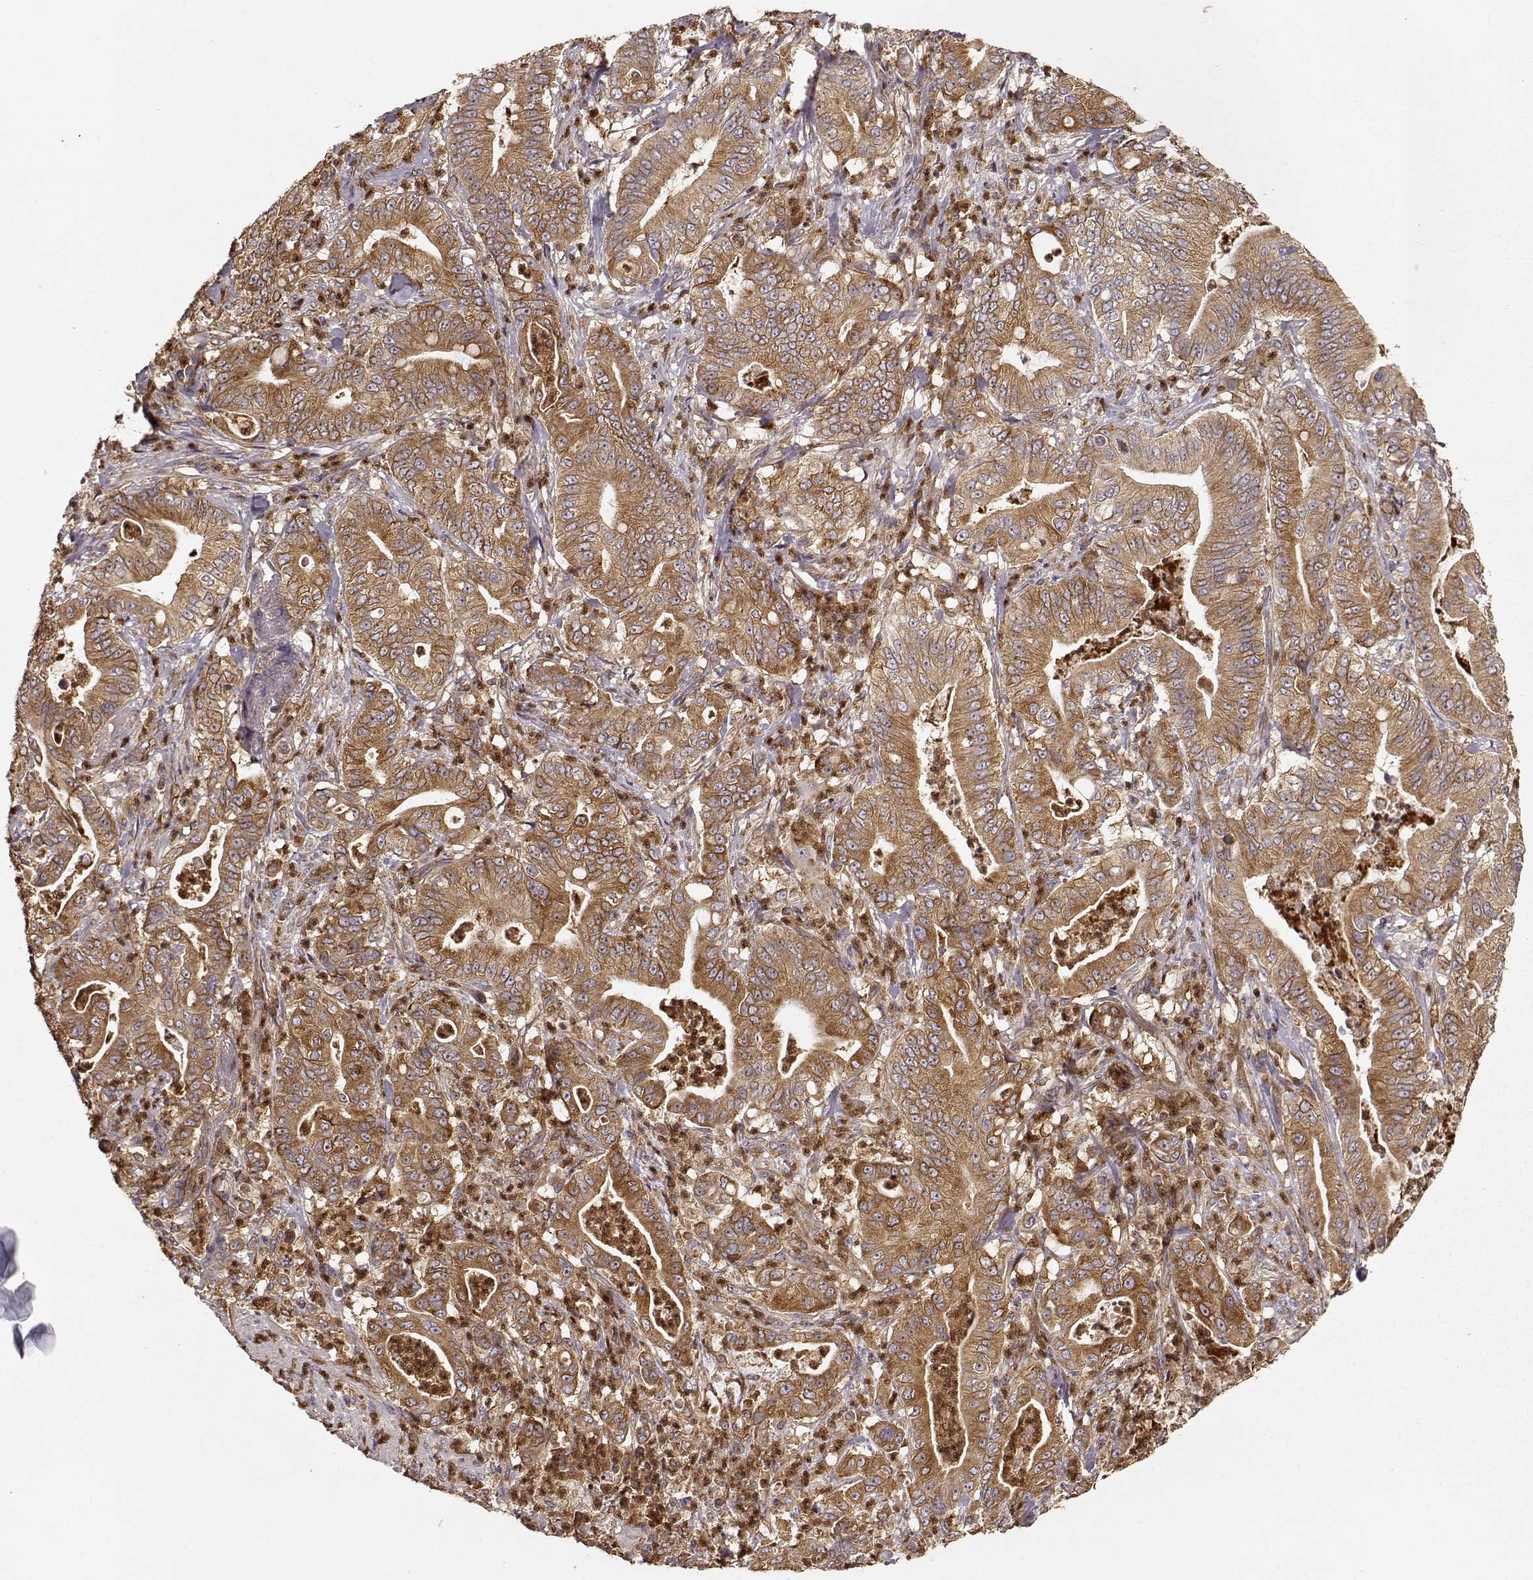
{"staining": {"intensity": "moderate", "quantity": ">75%", "location": "cytoplasmic/membranous"}, "tissue": "pancreatic cancer", "cell_type": "Tumor cells", "image_type": "cancer", "snomed": [{"axis": "morphology", "description": "Adenocarcinoma, NOS"}, {"axis": "topography", "description": "Pancreas"}], "caption": "A brown stain shows moderate cytoplasmic/membranous positivity of a protein in pancreatic cancer tumor cells. The staining is performed using DAB (3,3'-diaminobenzidine) brown chromogen to label protein expression. The nuclei are counter-stained blue using hematoxylin.", "gene": "ARHGEF2", "patient": {"sex": "male", "age": 71}}